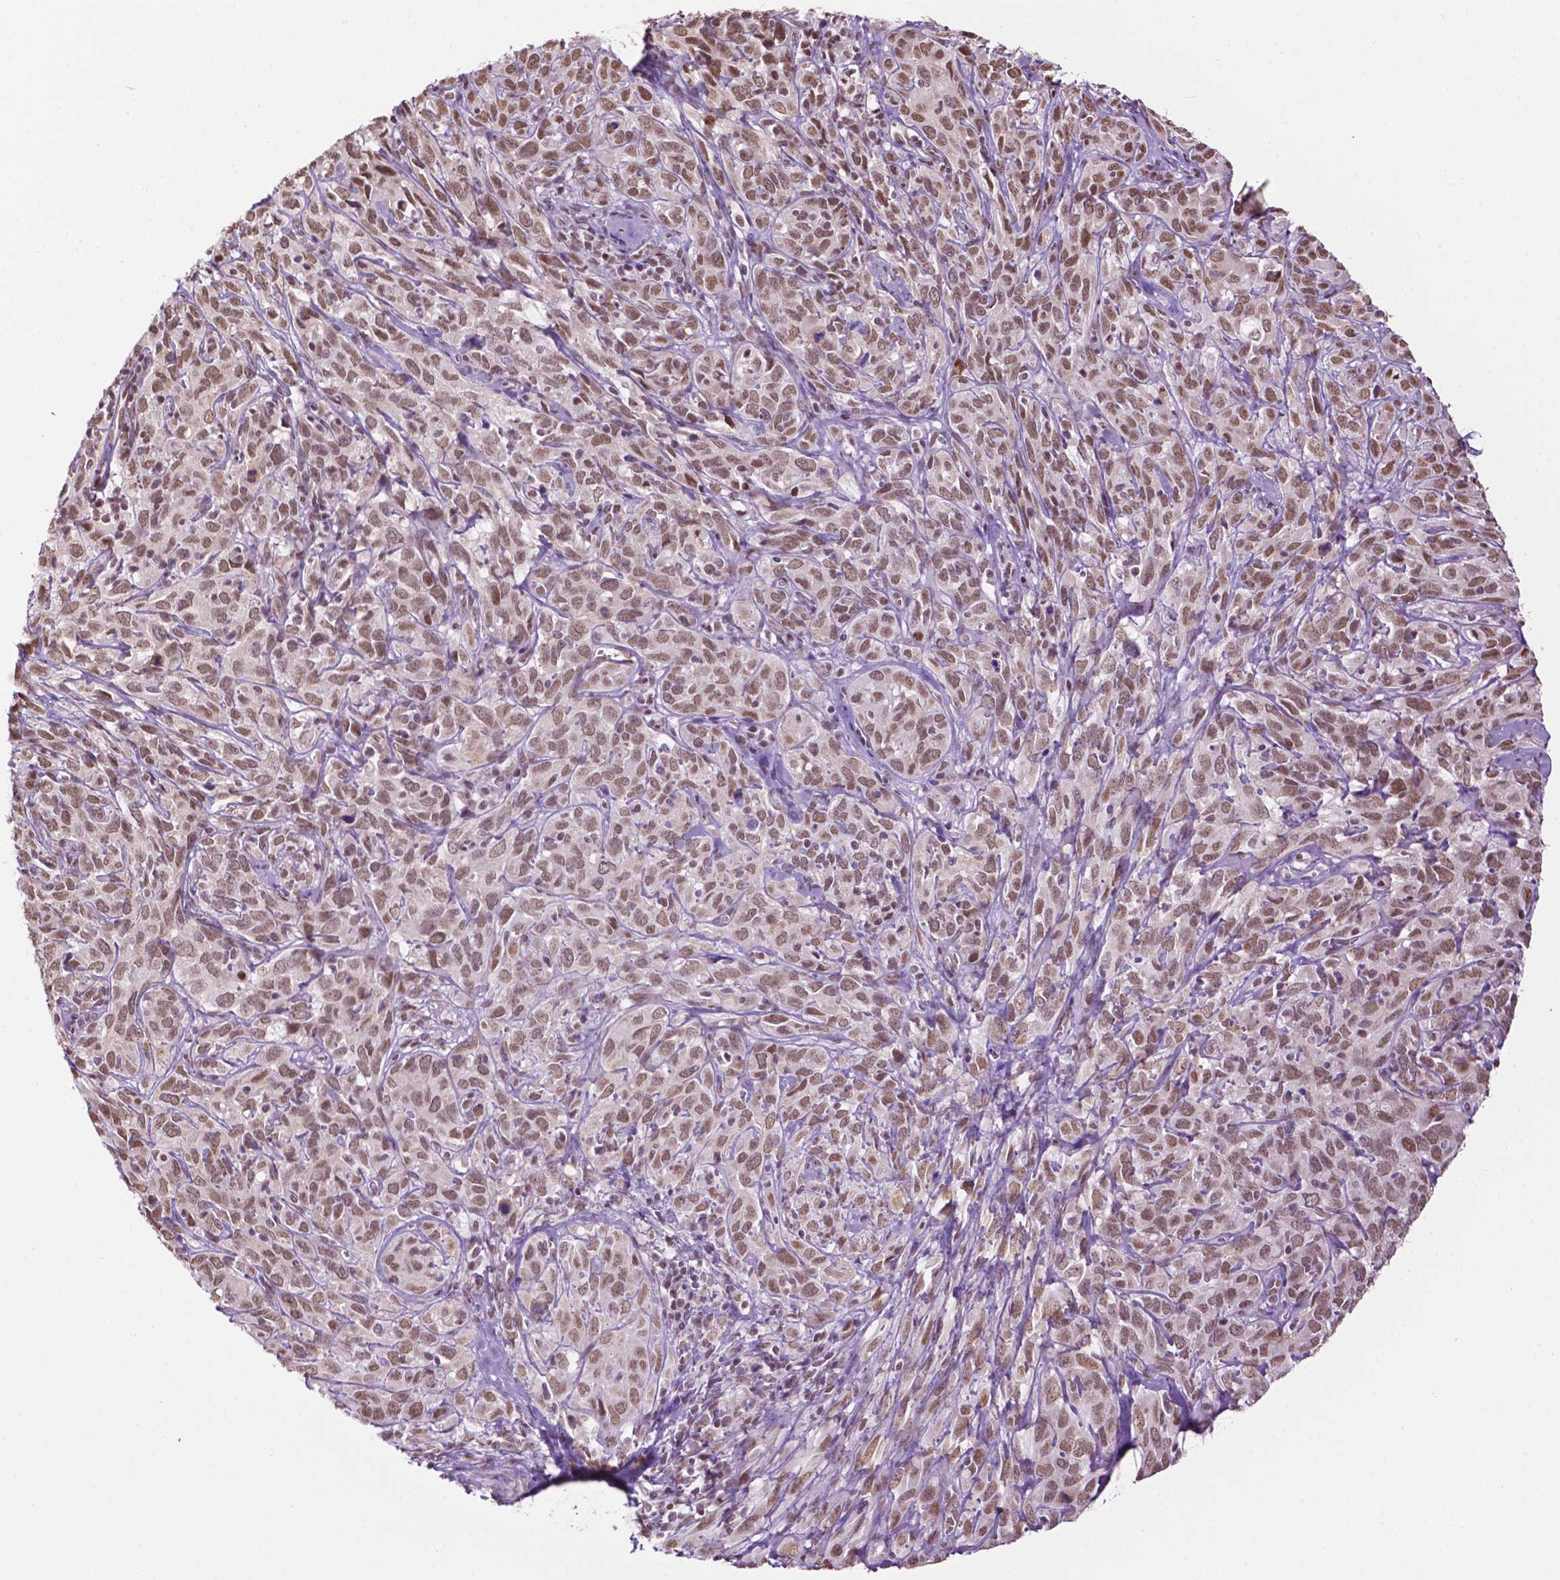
{"staining": {"intensity": "moderate", "quantity": ">75%", "location": "nuclear"}, "tissue": "cervical cancer", "cell_type": "Tumor cells", "image_type": "cancer", "snomed": [{"axis": "morphology", "description": "Normal tissue, NOS"}, {"axis": "morphology", "description": "Squamous cell carcinoma, NOS"}, {"axis": "topography", "description": "Cervix"}], "caption": "Protein expression analysis of cervical cancer (squamous cell carcinoma) exhibits moderate nuclear staining in about >75% of tumor cells. (DAB (3,3'-diaminobenzidine) = brown stain, brightfield microscopy at high magnification).", "gene": "COL23A1", "patient": {"sex": "female", "age": 51}}